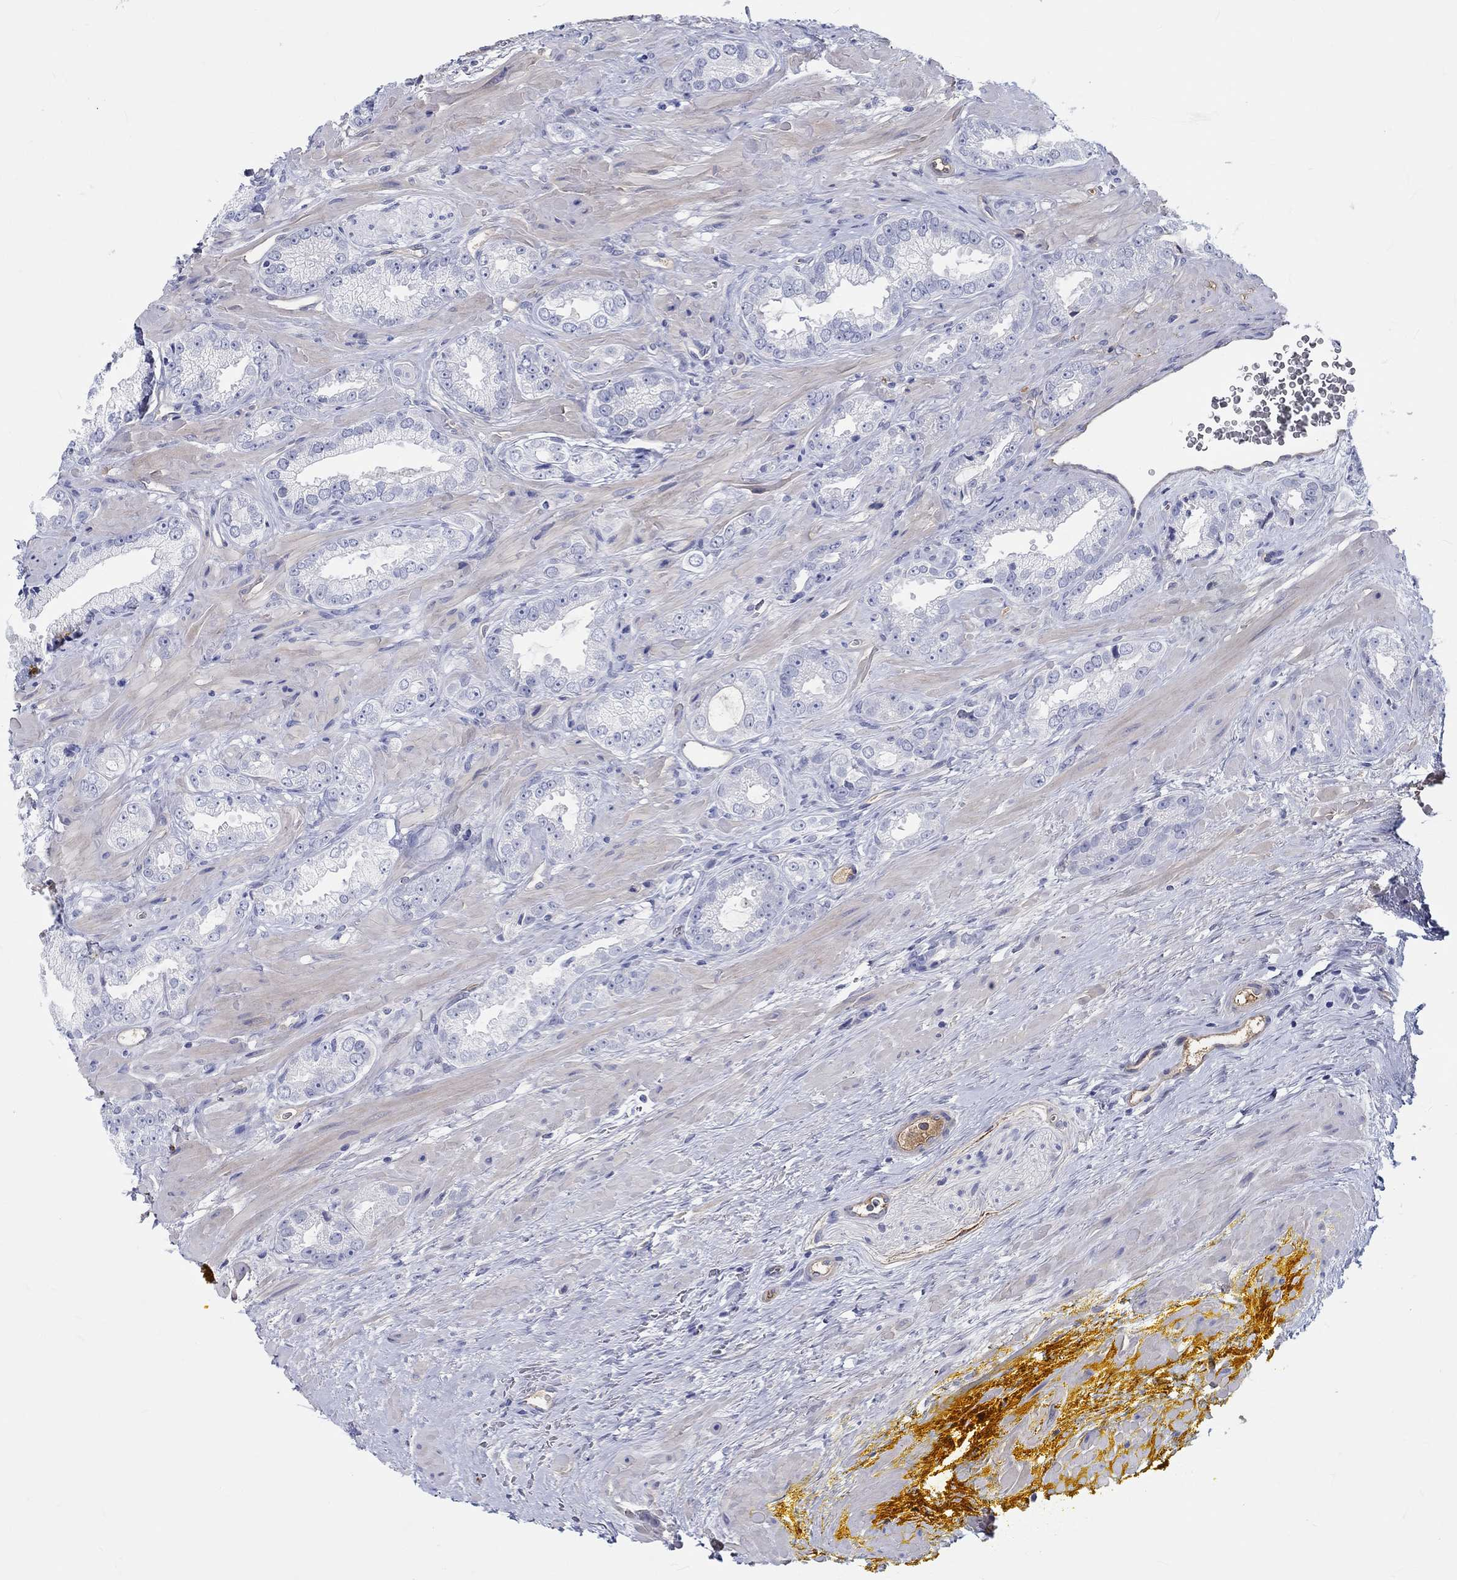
{"staining": {"intensity": "negative", "quantity": "none", "location": "none"}, "tissue": "prostate cancer", "cell_type": "Tumor cells", "image_type": "cancer", "snomed": [{"axis": "morphology", "description": "Adenocarcinoma, NOS"}, {"axis": "topography", "description": "Prostate"}], "caption": "Prostate cancer stained for a protein using immunohistochemistry reveals no staining tumor cells.", "gene": "CDY2B", "patient": {"sex": "male", "age": 67}}